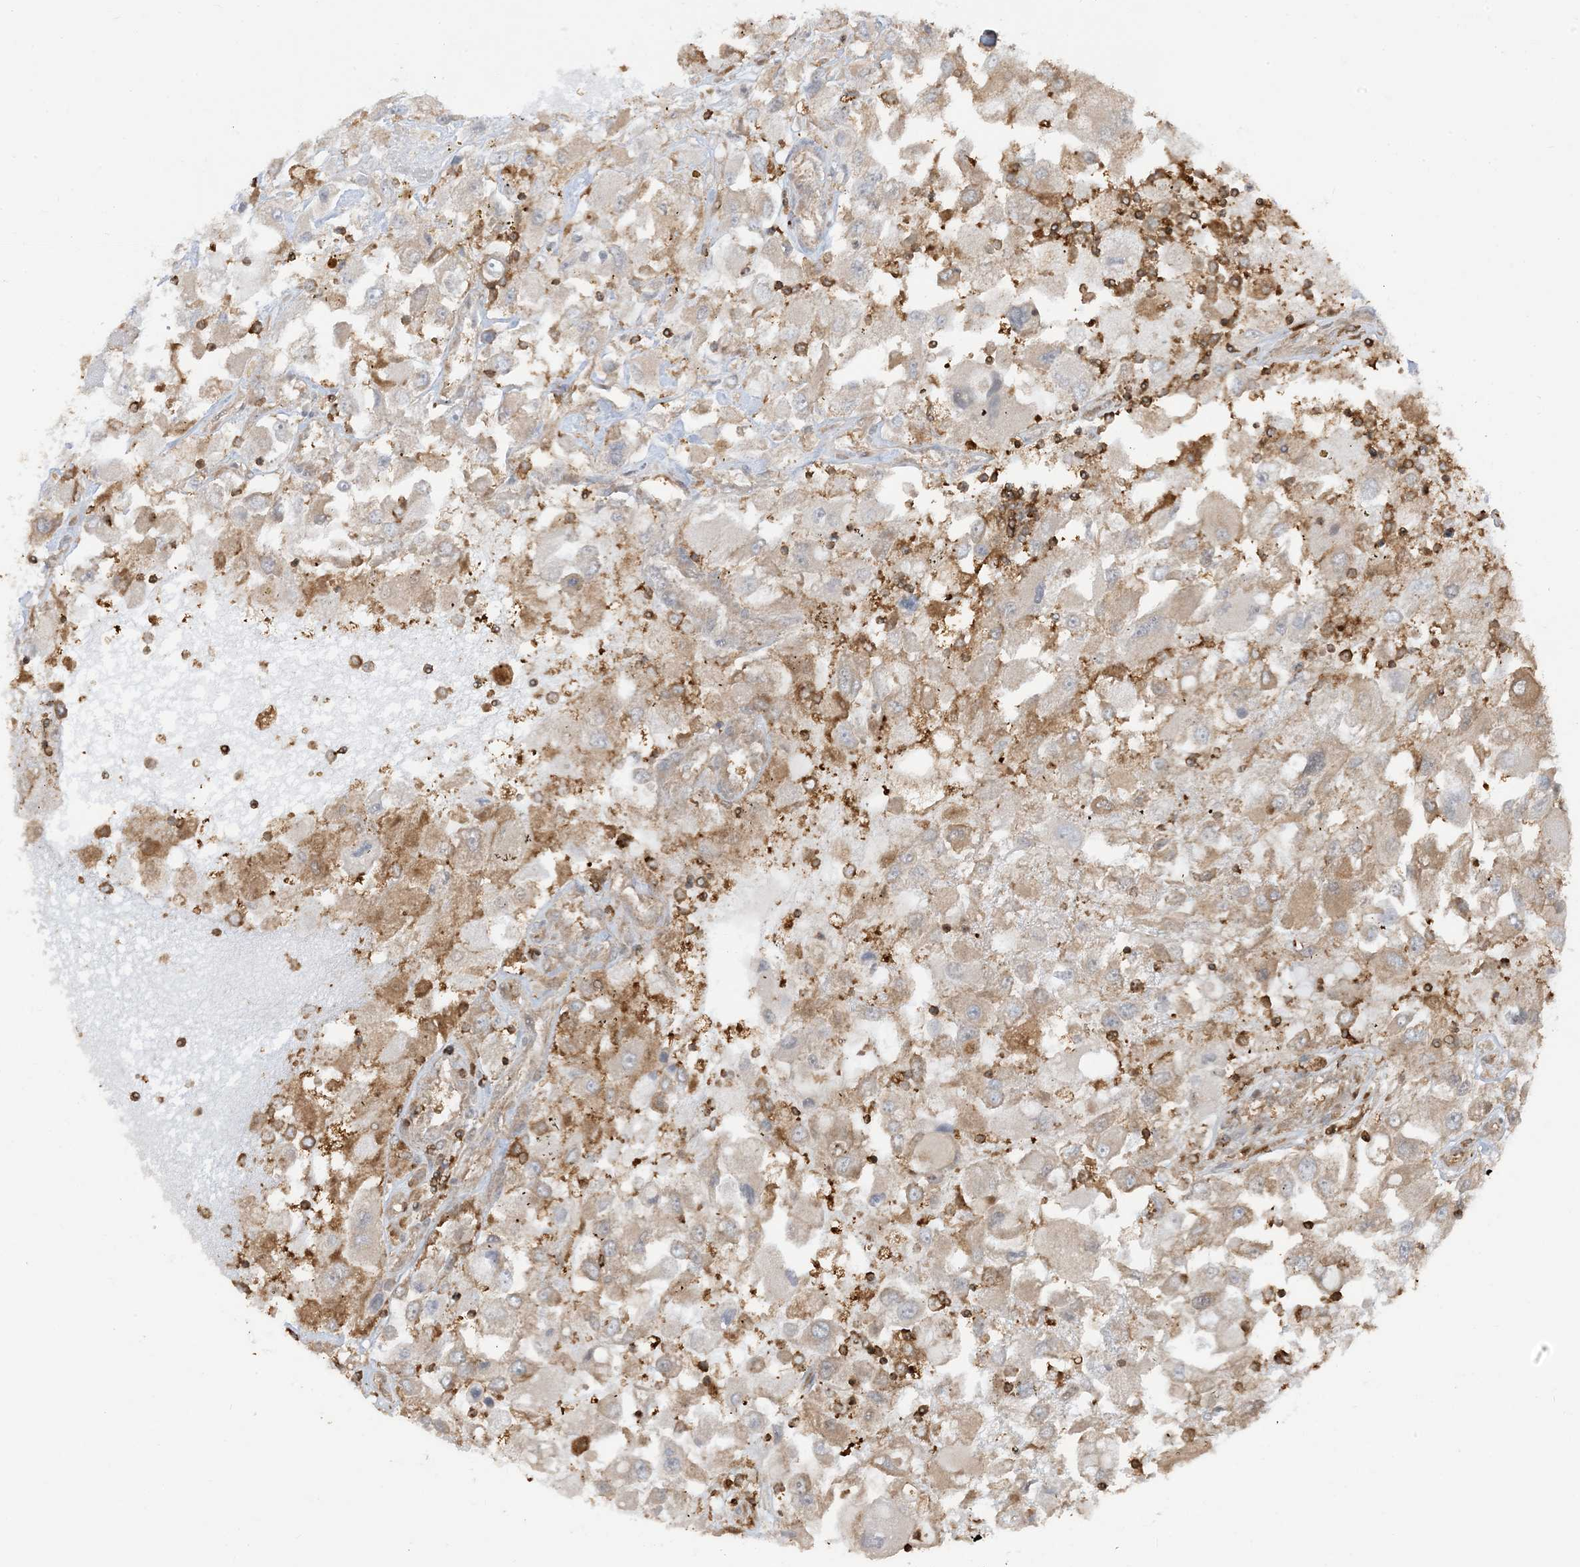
{"staining": {"intensity": "weak", "quantity": "25%-75%", "location": "cytoplasmic/membranous"}, "tissue": "renal cancer", "cell_type": "Tumor cells", "image_type": "cancer", "snomed": [{"axis": "morphology", "description": "Adenocarcinoma, NOS"}, {"axis": "topography", "description": "Kidney"}], "caption": "Weak cytoplasmic/membranous staining for a protein is seen in about 25%-75% of tumor cells of renal cancer (adenocarcinoma) using immunohistochemistry.", "gene": "CAPZB", "patient": {"sex": "female", "age": 52}}